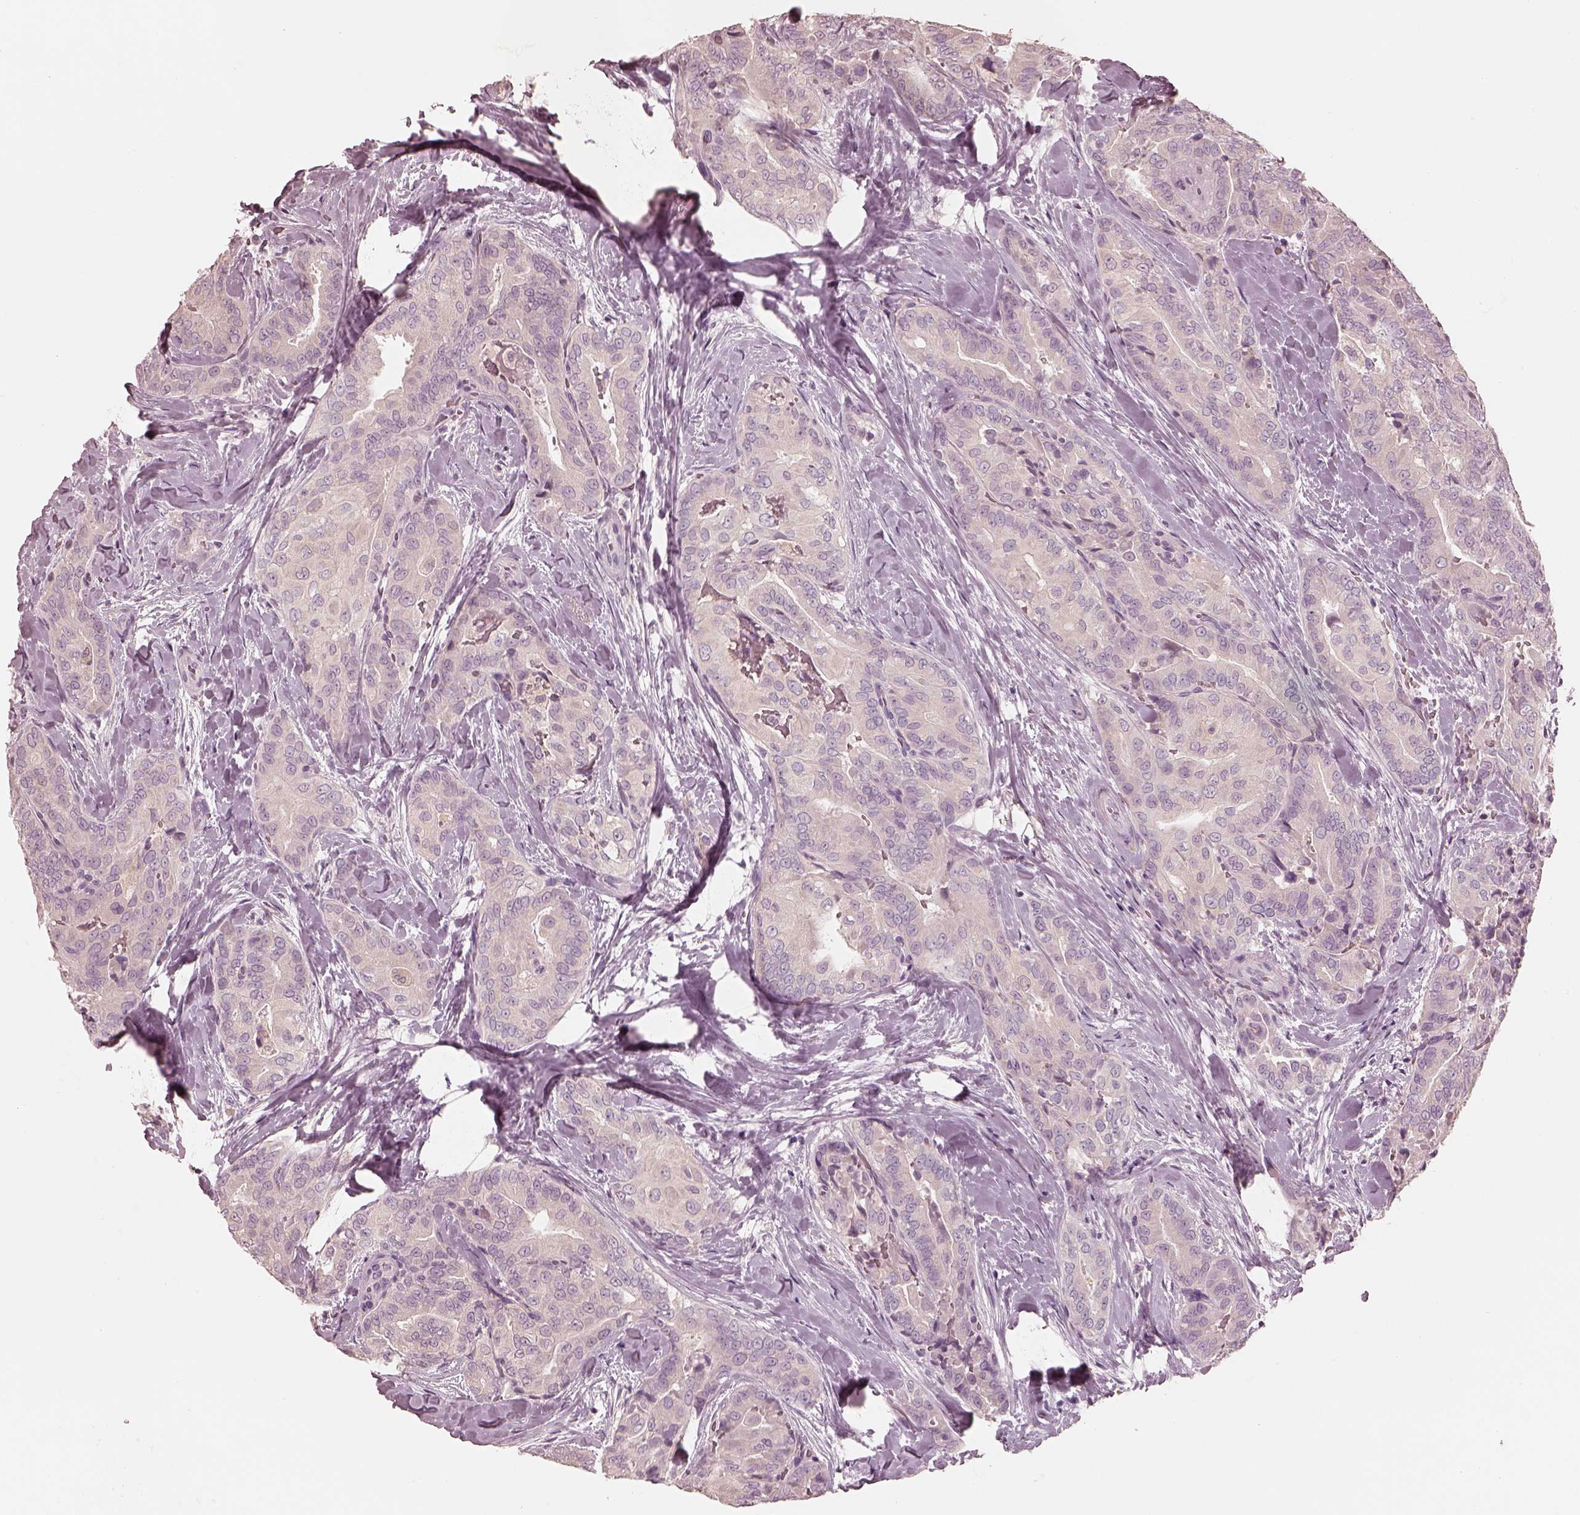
{"staining": {"intensity": "negative", "quantity": "none", "location": "none"}, "tissue": "thyroid cancer", "cell_type": "Tumor cells", "image_type": "cancer", "snomed": [{"axis": "morphology", "description": "Papillary adenocarcinoma, NOS"}, {"axis": "topography", "description": "Thyroid gland"}], "caption": "A high-resolution image shows immunohistochemistry staining of thyroid papillary adenocarcinoma, which demonstrates no significant staining in tumor cells. (DAB (3,3'-diaminobenzidine) IHC with hematoxylin counter stain).", "gene": "CALR3", "patient": {"sex": "male", "age": 61}}